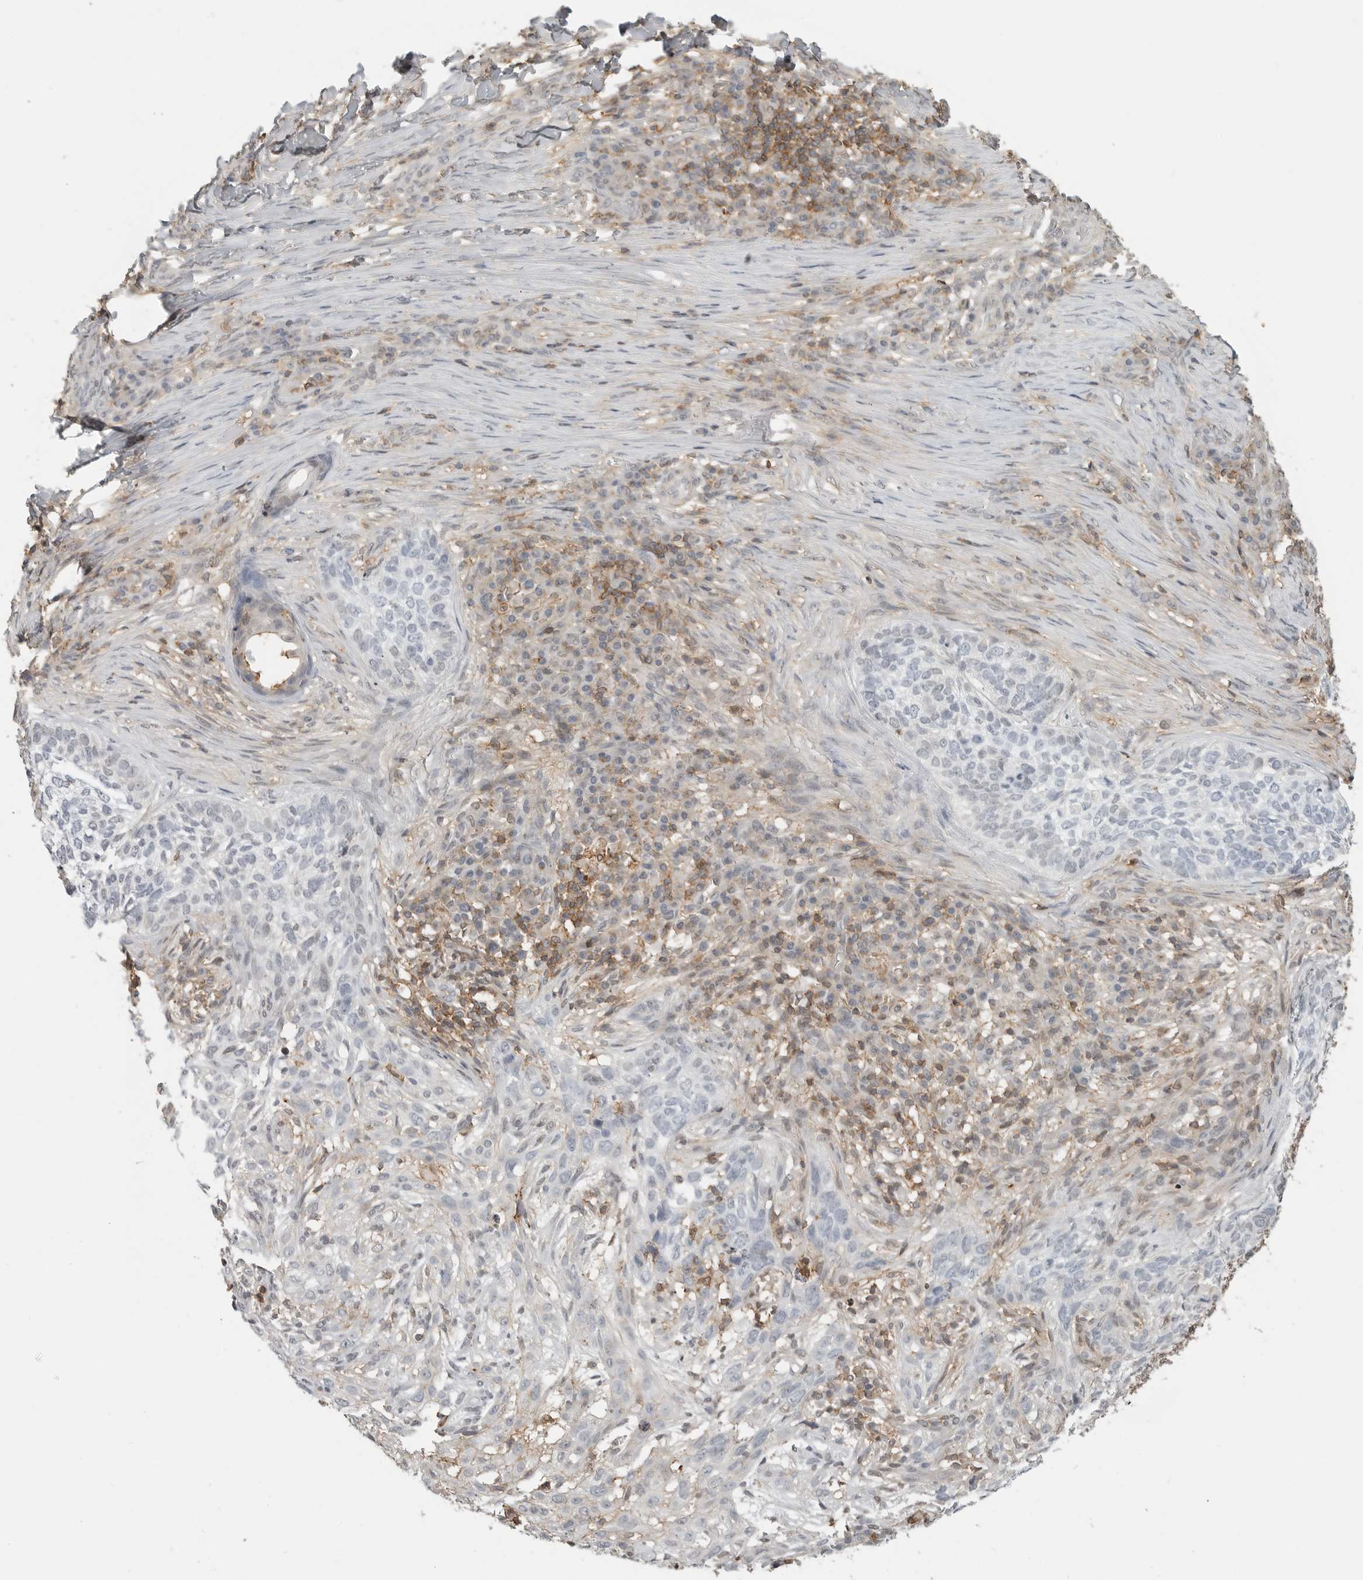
{"staining": {"intensity": "negative", "quantity": "none", "location": "none"}, "tissue": "skin cancer", "cell_type": "Tumor cells", "image_type": "cancer", "snomed": [{"axis": "morphology", "description": "Basal cell carcinoma"}, {"axis": "topography", "description": "Skin"}], "caption": "DAB immunohistochemical staining of skin cancer (basal cell carcinoma) demonstrates no significant positivity in tumor cells. (DAB (3,3'-diaminobenzidine) IHC visualized using brightfield microscopy, high magnification).", "gene": "ANXA11", "patient": {"sex": "female", "age": 64}}